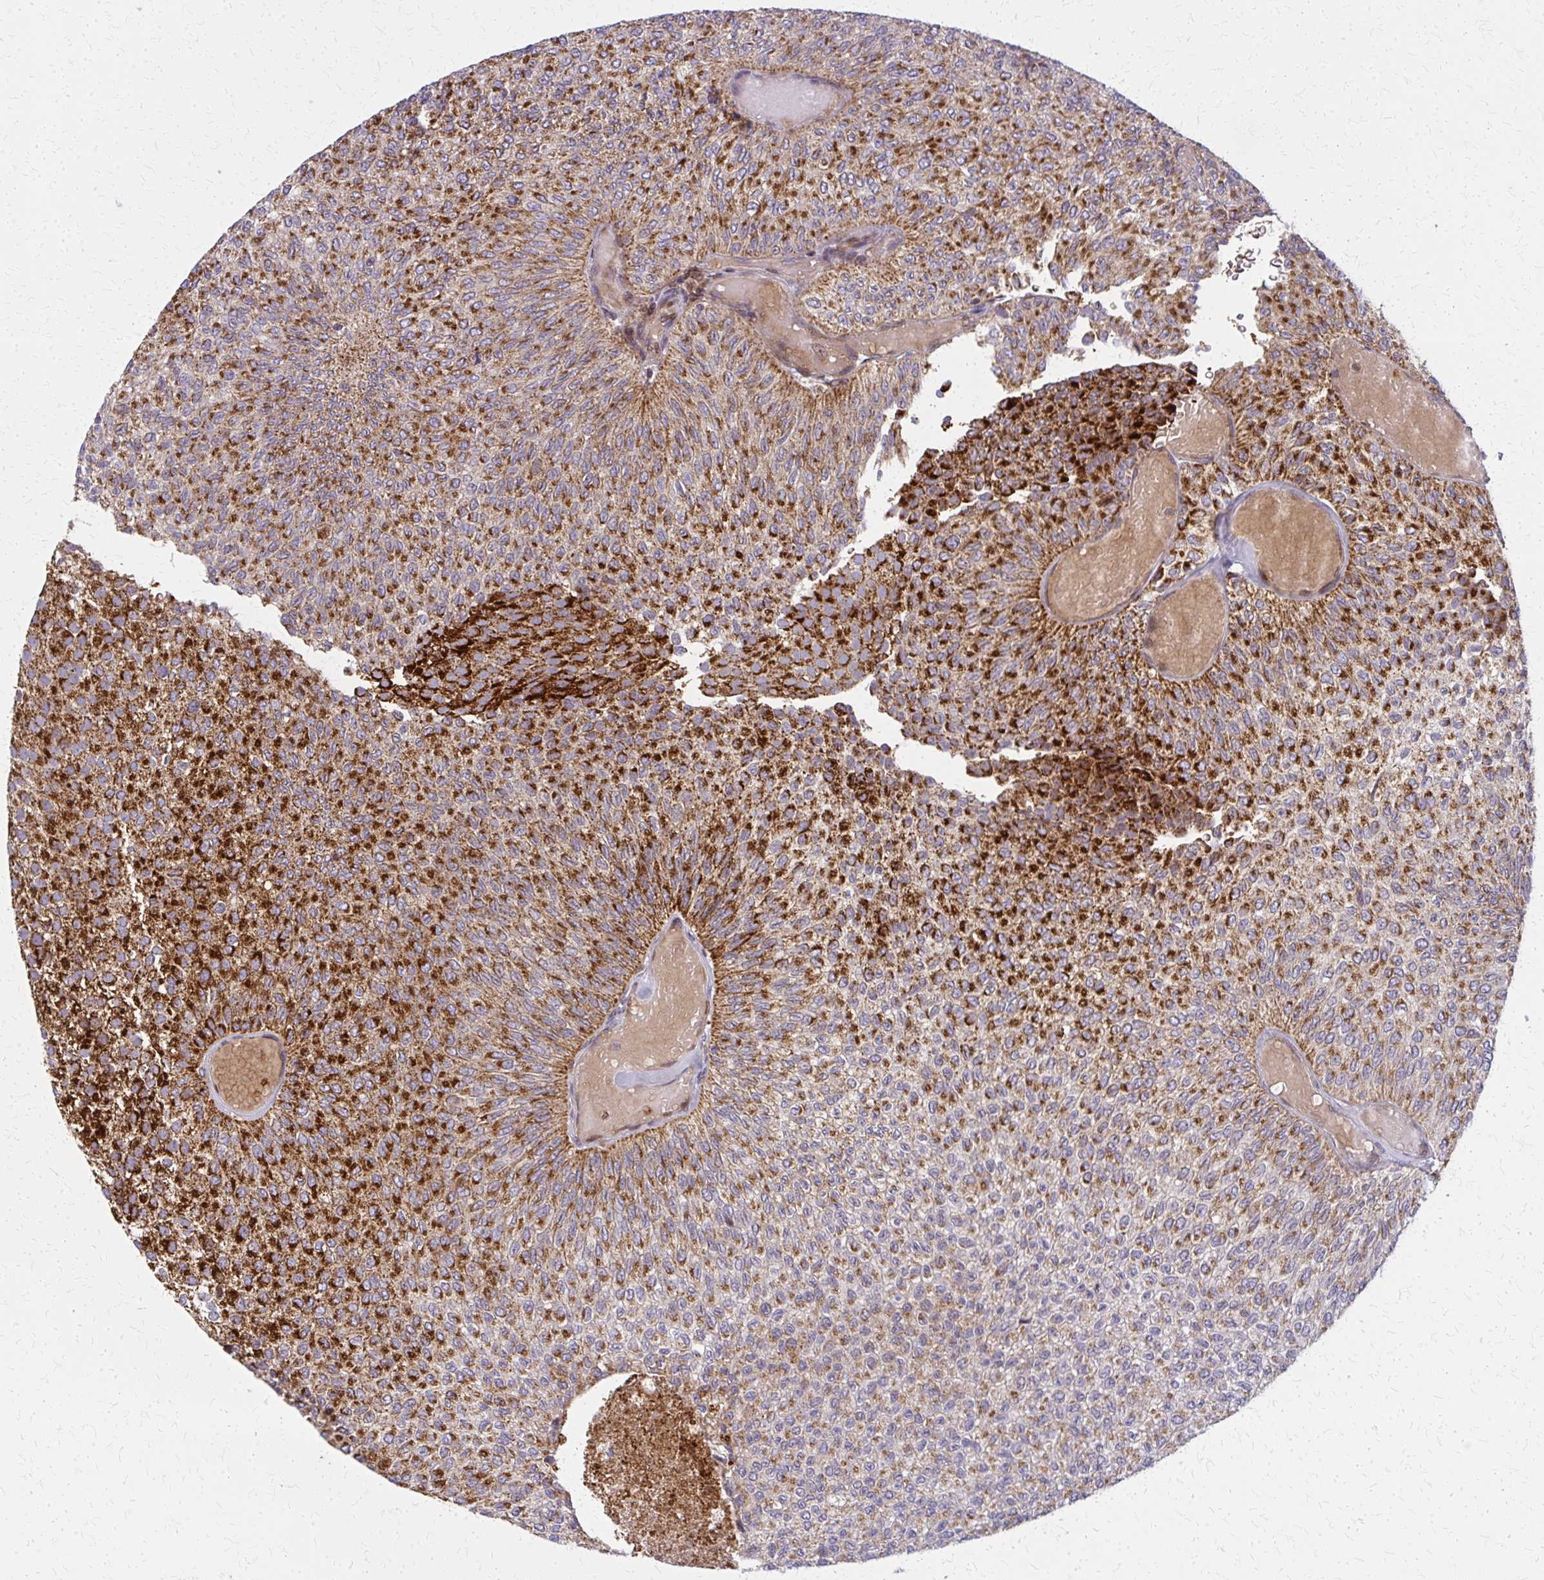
{"staining": {"intensity": "strong", "quantity": ">75%", "location": "cytoplasmic/membranous"}, "tissue": "urothelial cancer", "cell_type": "Tumor cells", "image_type": "cancer", "snomed": [{"axis": "morphology", "description": "Urothelial carcinoma, Low grade"}, {"axis": "topography", "description": "Urinary bladder"}], "caption": "Immunohistochemistry (IHC) (DAB) staining of urothelial cancer displays strong cytoplasmic/membranous protein positivity in about >75% of tumor cells.", "gene": "MCCC1", "patient": {"sex": "male", "age": 78}}